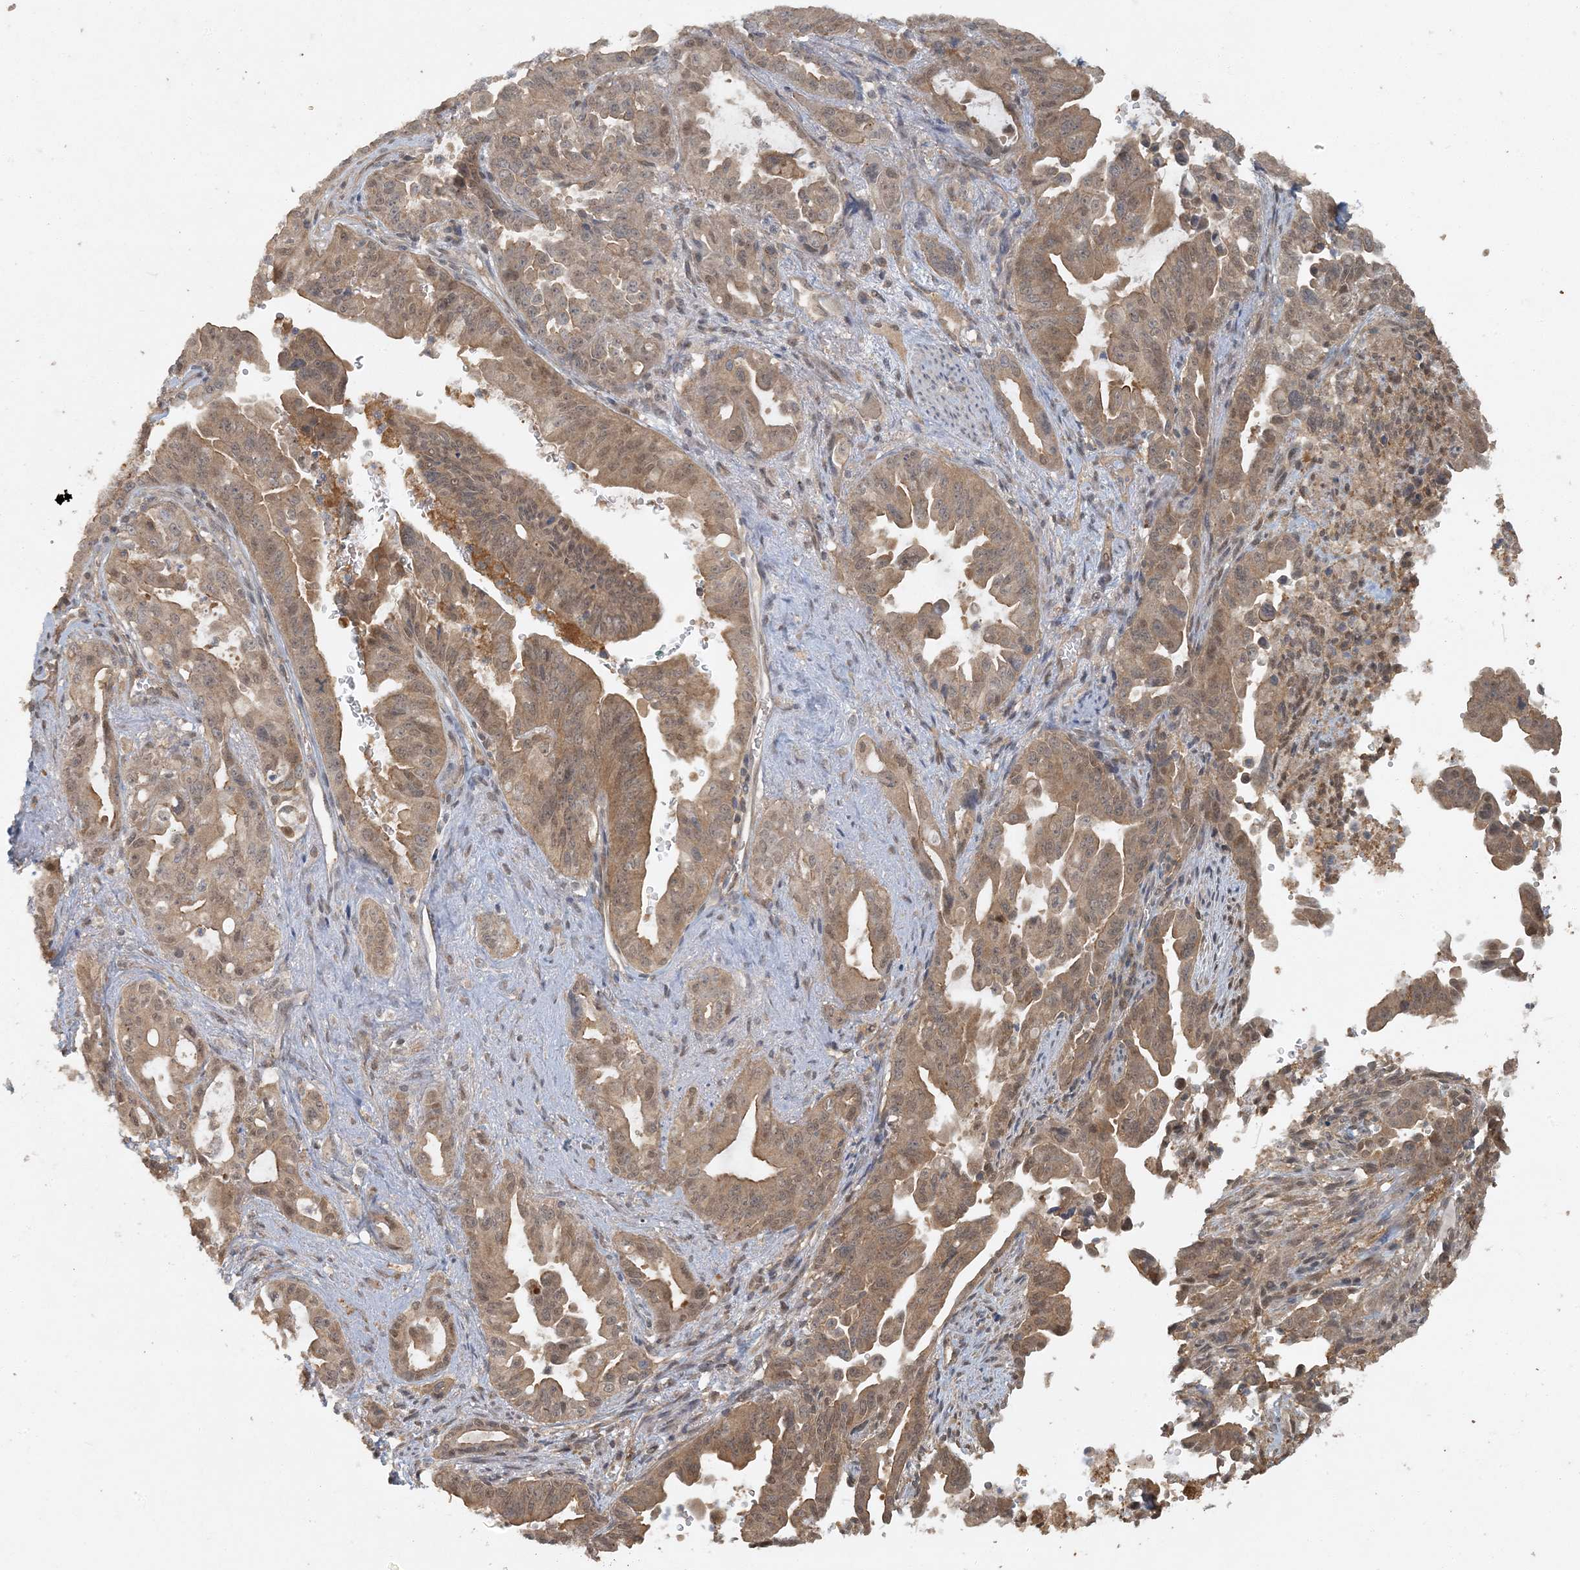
{"staining": {"intensity": "moderate", "quantity": ">75%", "location": "cytoplasmic/membranous"}, "tissue": "pancreatic cancer", "cell_type": "Tumor cells", "image_type": "cancer", "snomed": [{"axis": "morphology", "description": "Adenocarcinoma, NOS"}, {"axis": "topography", "description": "Pancreas"}], "caption": "A histopathology image of human adenocarcinoma (pancreatic) stained for a protein shows moderate cytoplasmic/membranous brown staining in tumor cells.", "gene": "AK9", "patient": {"sex": "male", "age": 70}}